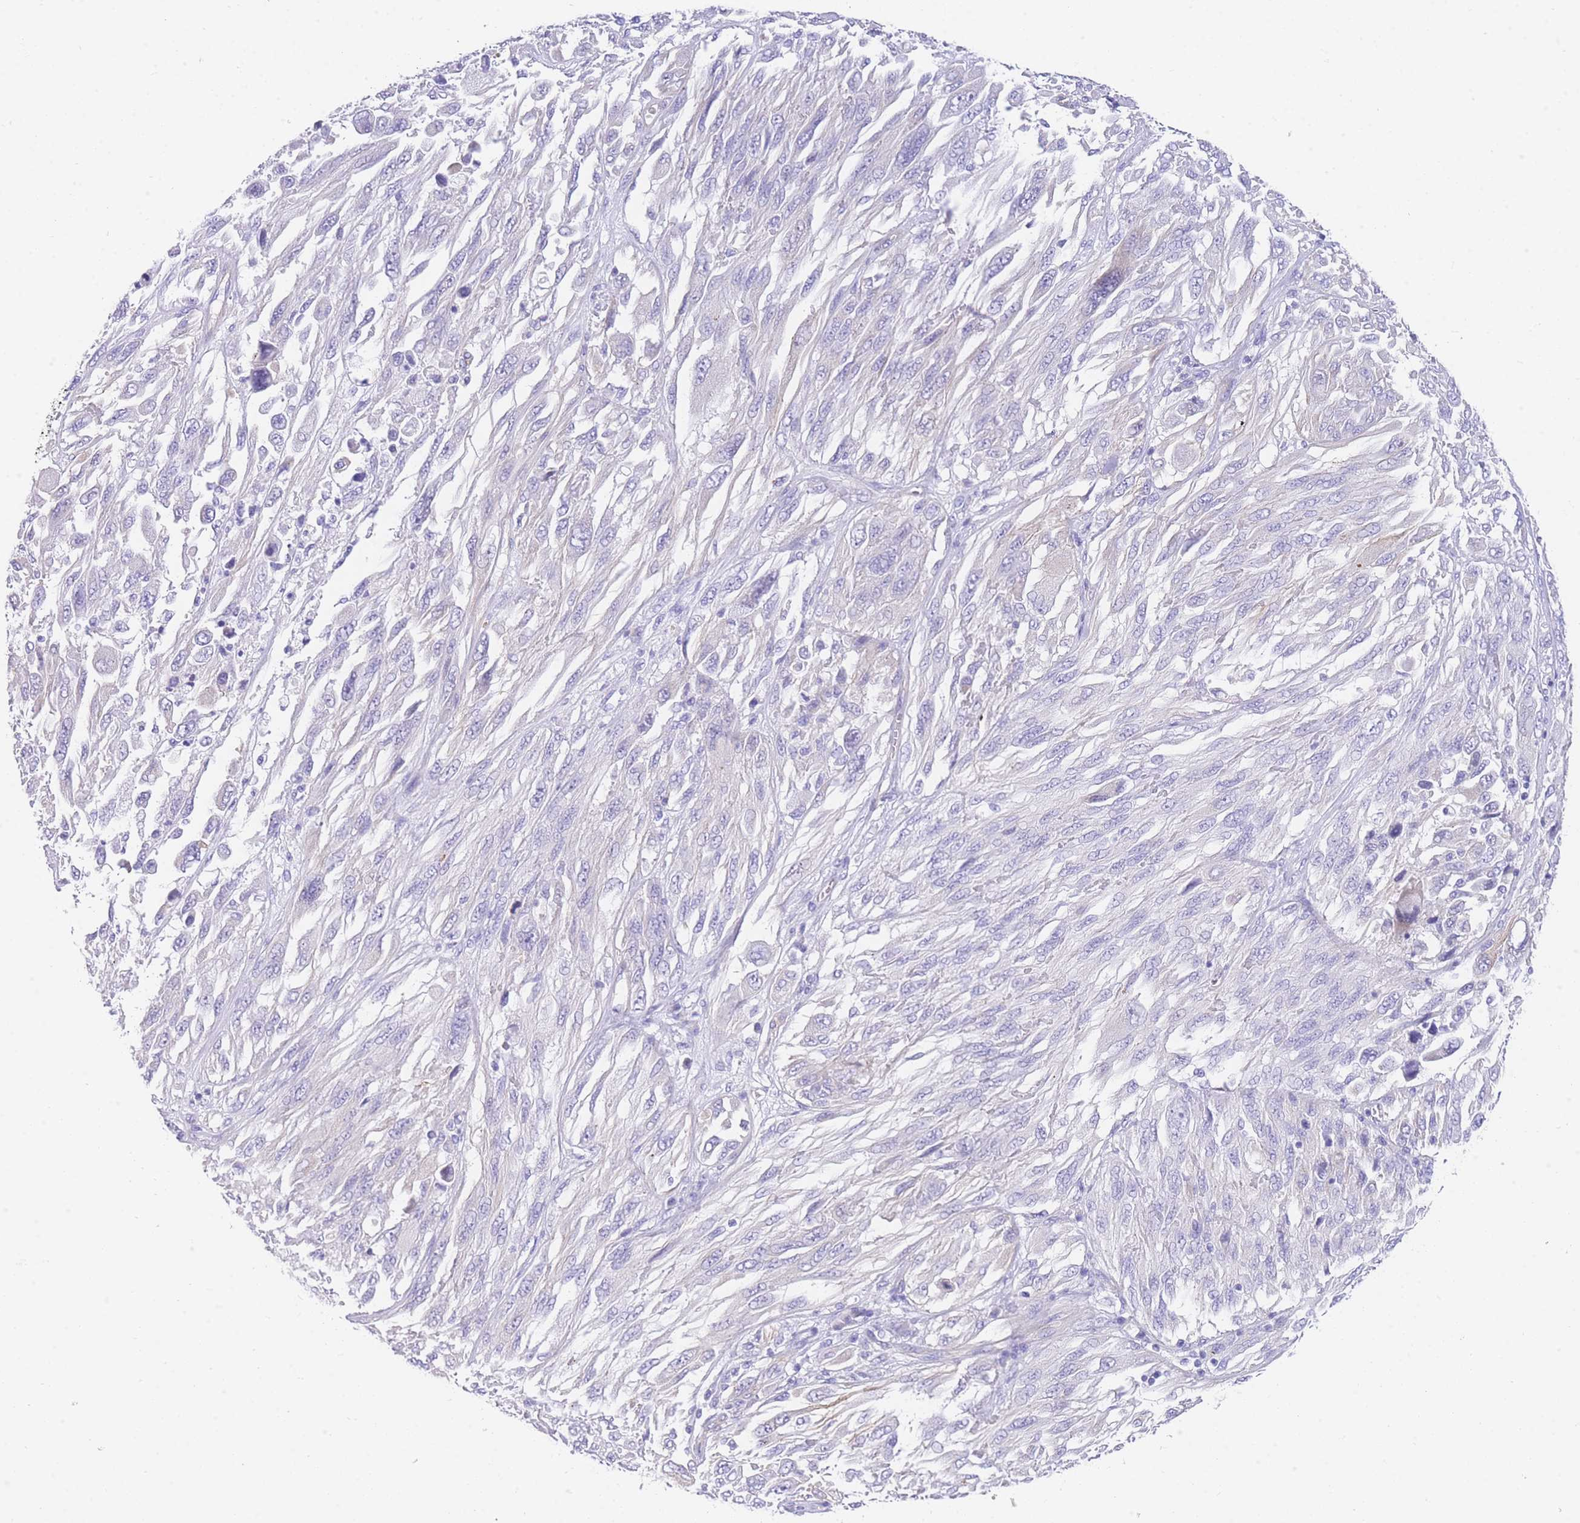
{"staining": {"intensity": "negative", "quantity": "none", "location": "none"}, "tissue": "melanoma", "cell_type": "Tumor cells", "image_type": "cancer", "snomed": [{"axis": "morphology", "description": "Malignant melanoma, NOS"}, {"axis": "topography", "description": "Skin"}], "caption": "DAB immunohistochemical staining of melanoma shows no significant expression in tumor cells.", "gene": "SRSF12", "patient": {"sex": "female", "age": 91}}